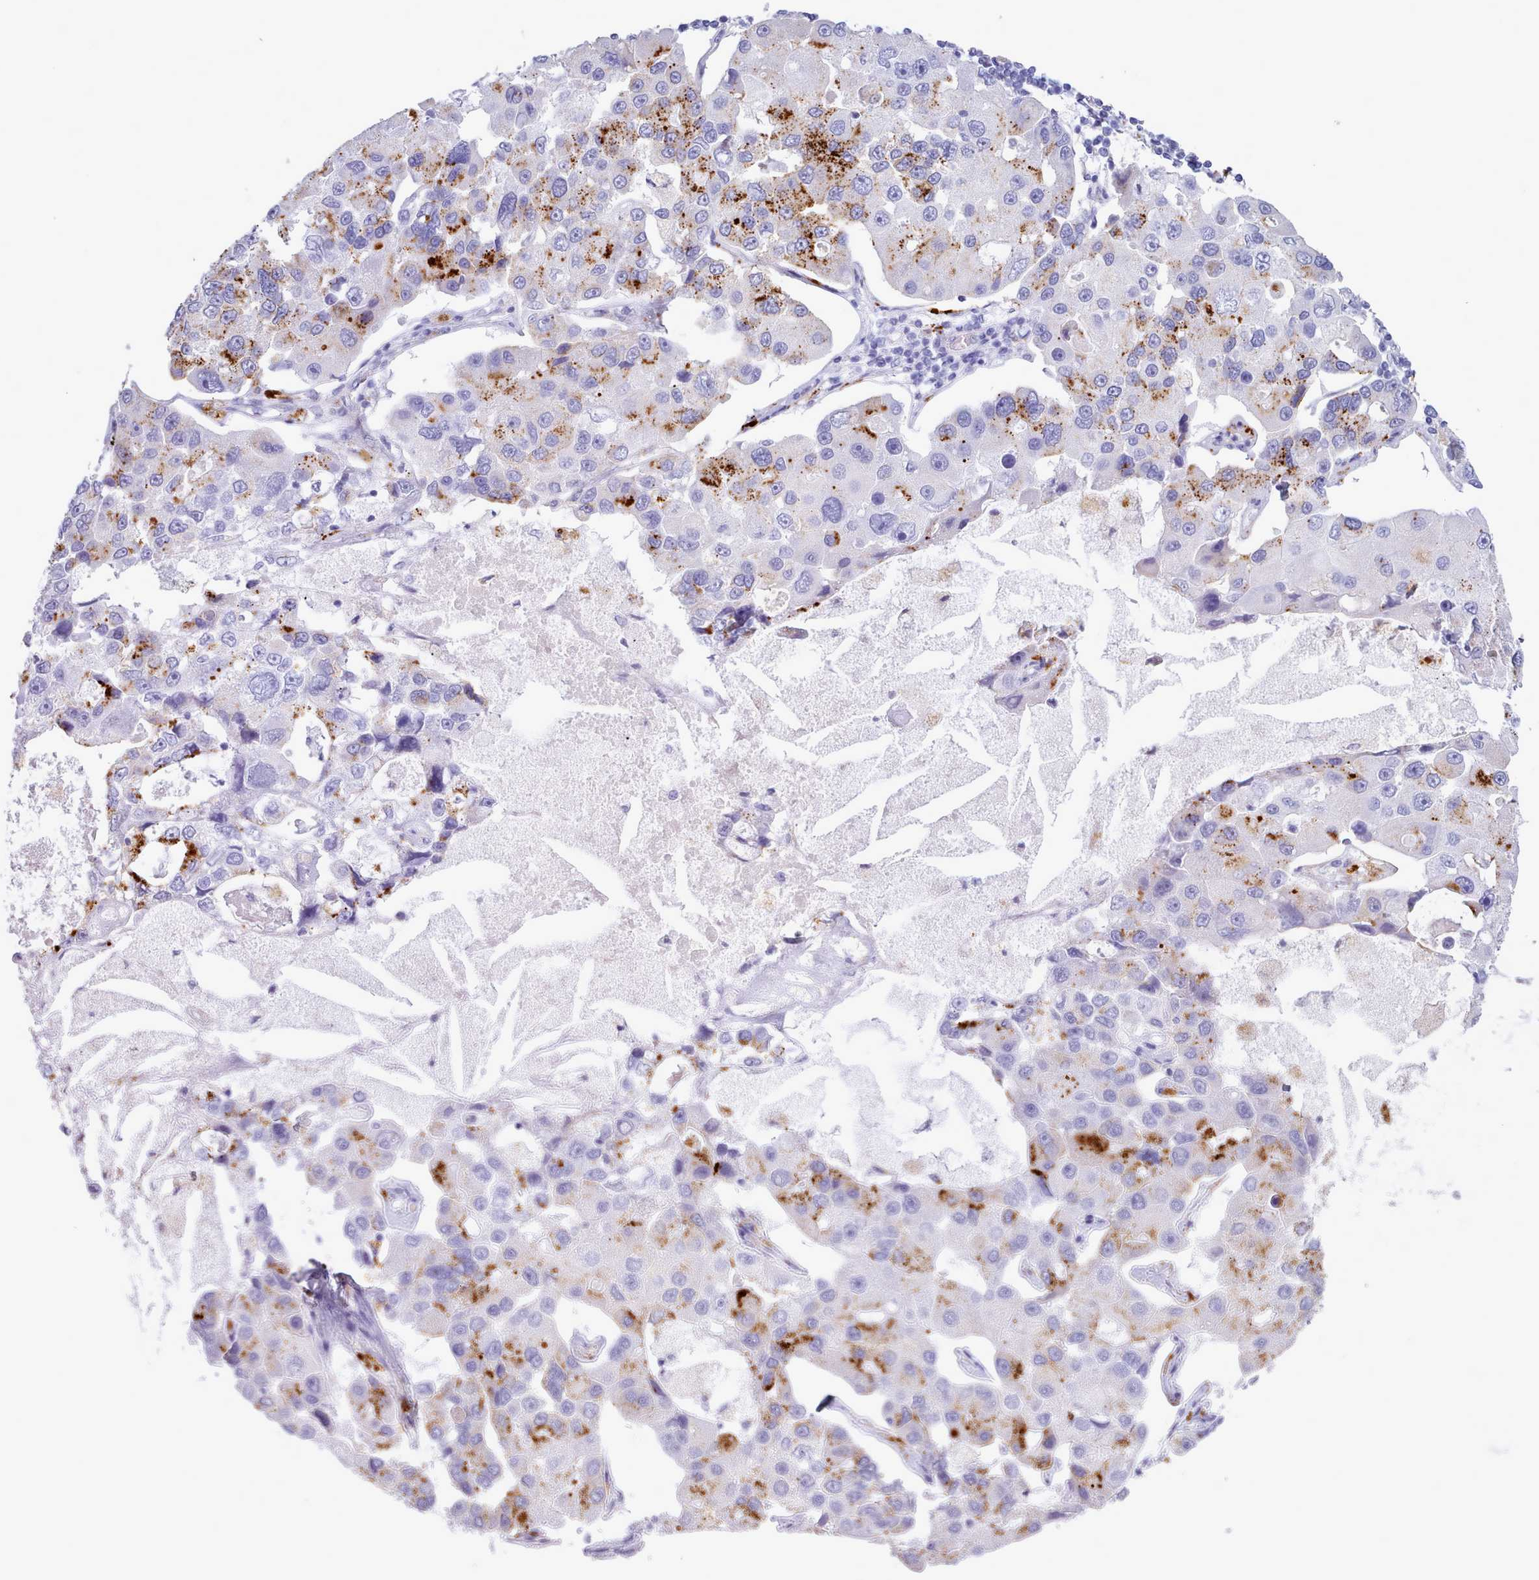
{"staining": {"intensity": "strong", "quantity": "<25%", "location": "cytoplasmic/membranous"}, "tissue": "lung cancer", "cell_type": "Tumor cells", "image_type": "cancer", "snomed": [{"axis": "morphology", "description": "Adenocarcinoma, NOS"}, {"axis": "topography", "description": "Lung"}], "caption": "Strong cytoplasmic/membranous protein positivity is seen in about <25% of tumor cells in lung cancer (adenocarcinoma). (IHC, brightfield microscopy, high magnification).", "gene": "GAA", "patient": {"sex": "female", "age": 54}}